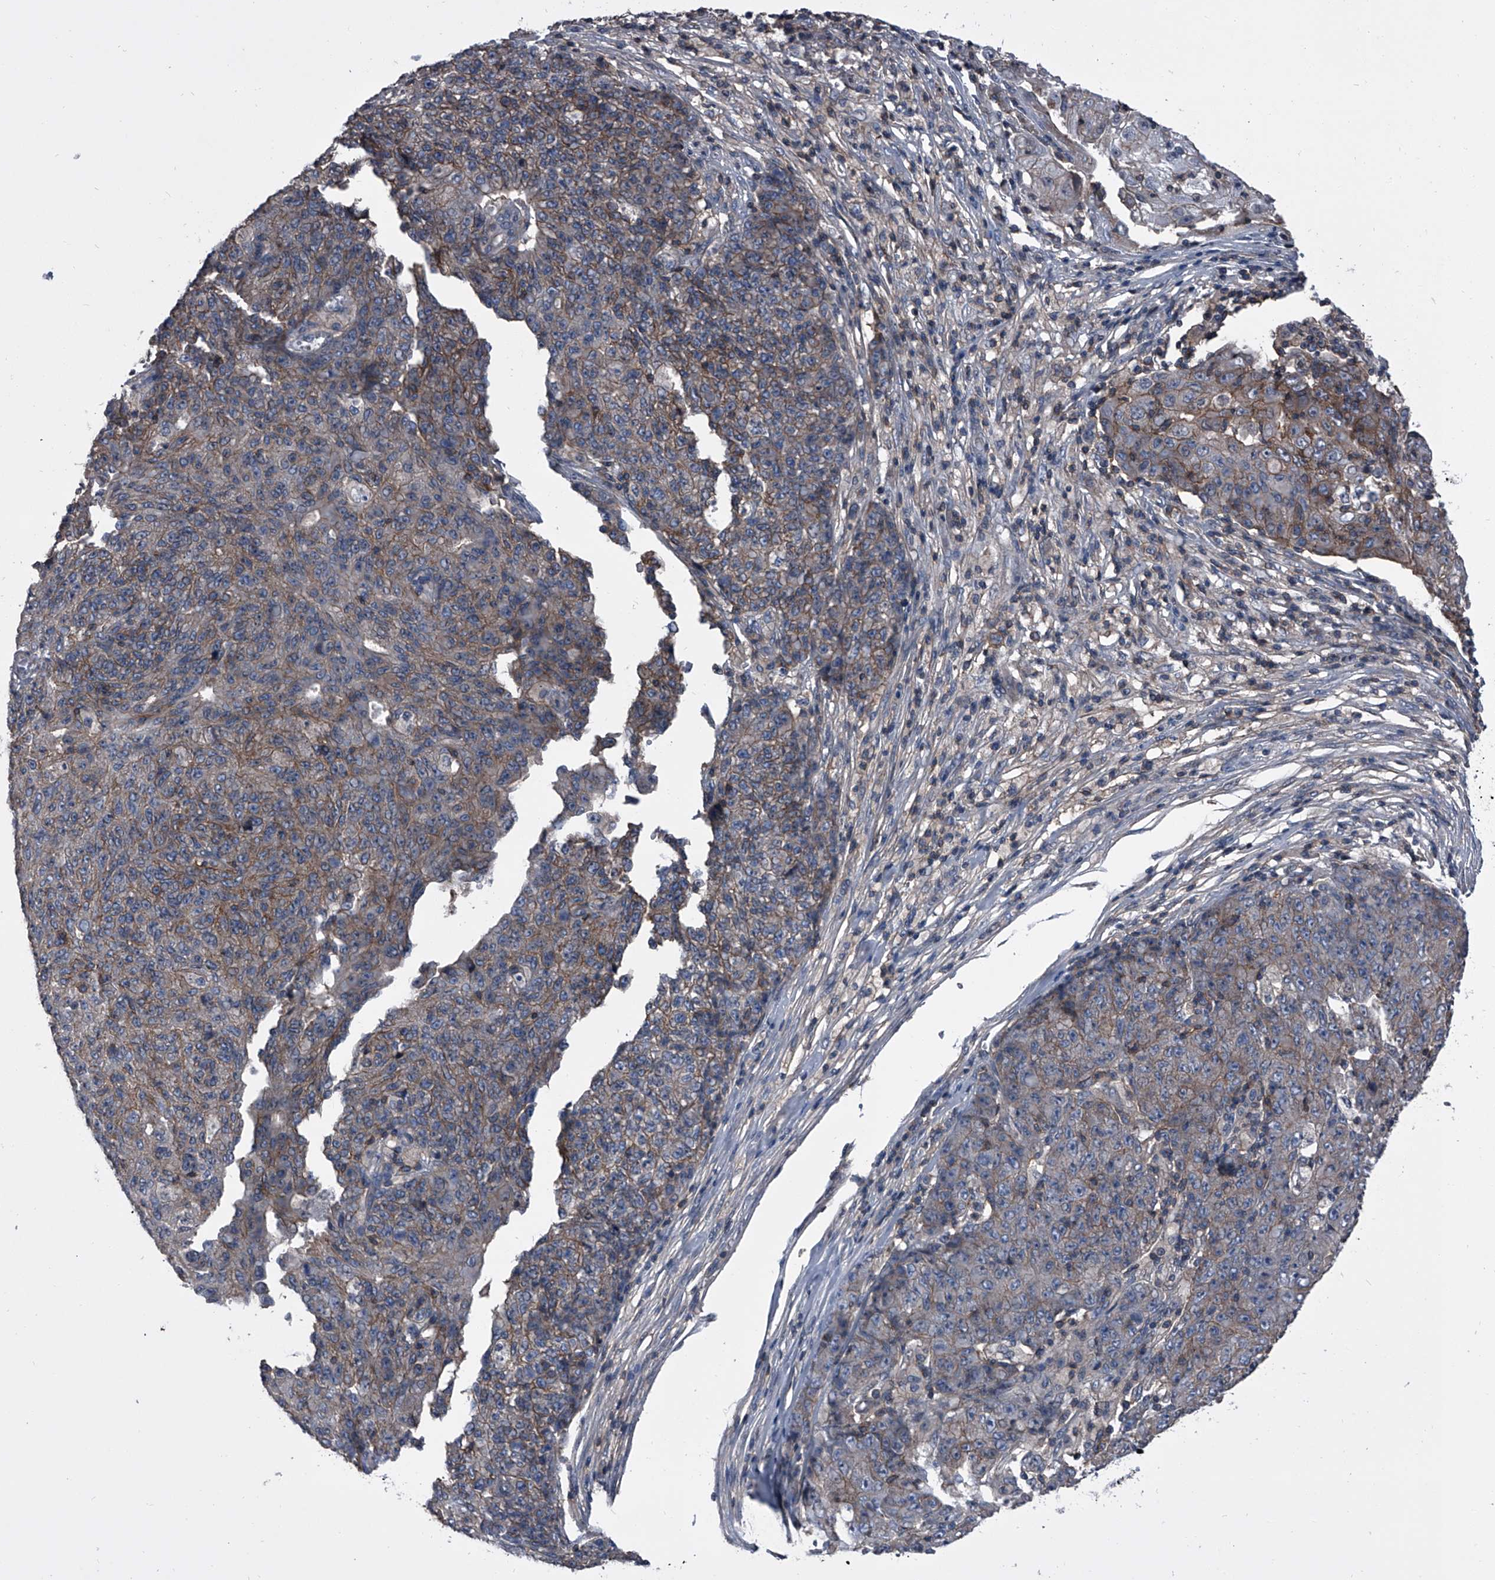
{"staining": {"intensity": "weak", "quantity": ">75%", "location": "cytoplasmic/membranous"}, "tissue": "ovarian cancer", "cell_type": "Tumor cells", "image_type": "cancer", "snomed": [{"axis": "morphology", "description": "Carcinoma, endometroid"}, {"axis": "topography", "description": "Ovary"}], "caption": "Weak cytoplasmic/membranous protein positivity is identified in approximately >75% of tumor cells in endometroid carcinoma (ovarian).", "gene": "PIP5K1A", "patient": {"sex": "female", "age": 42}}